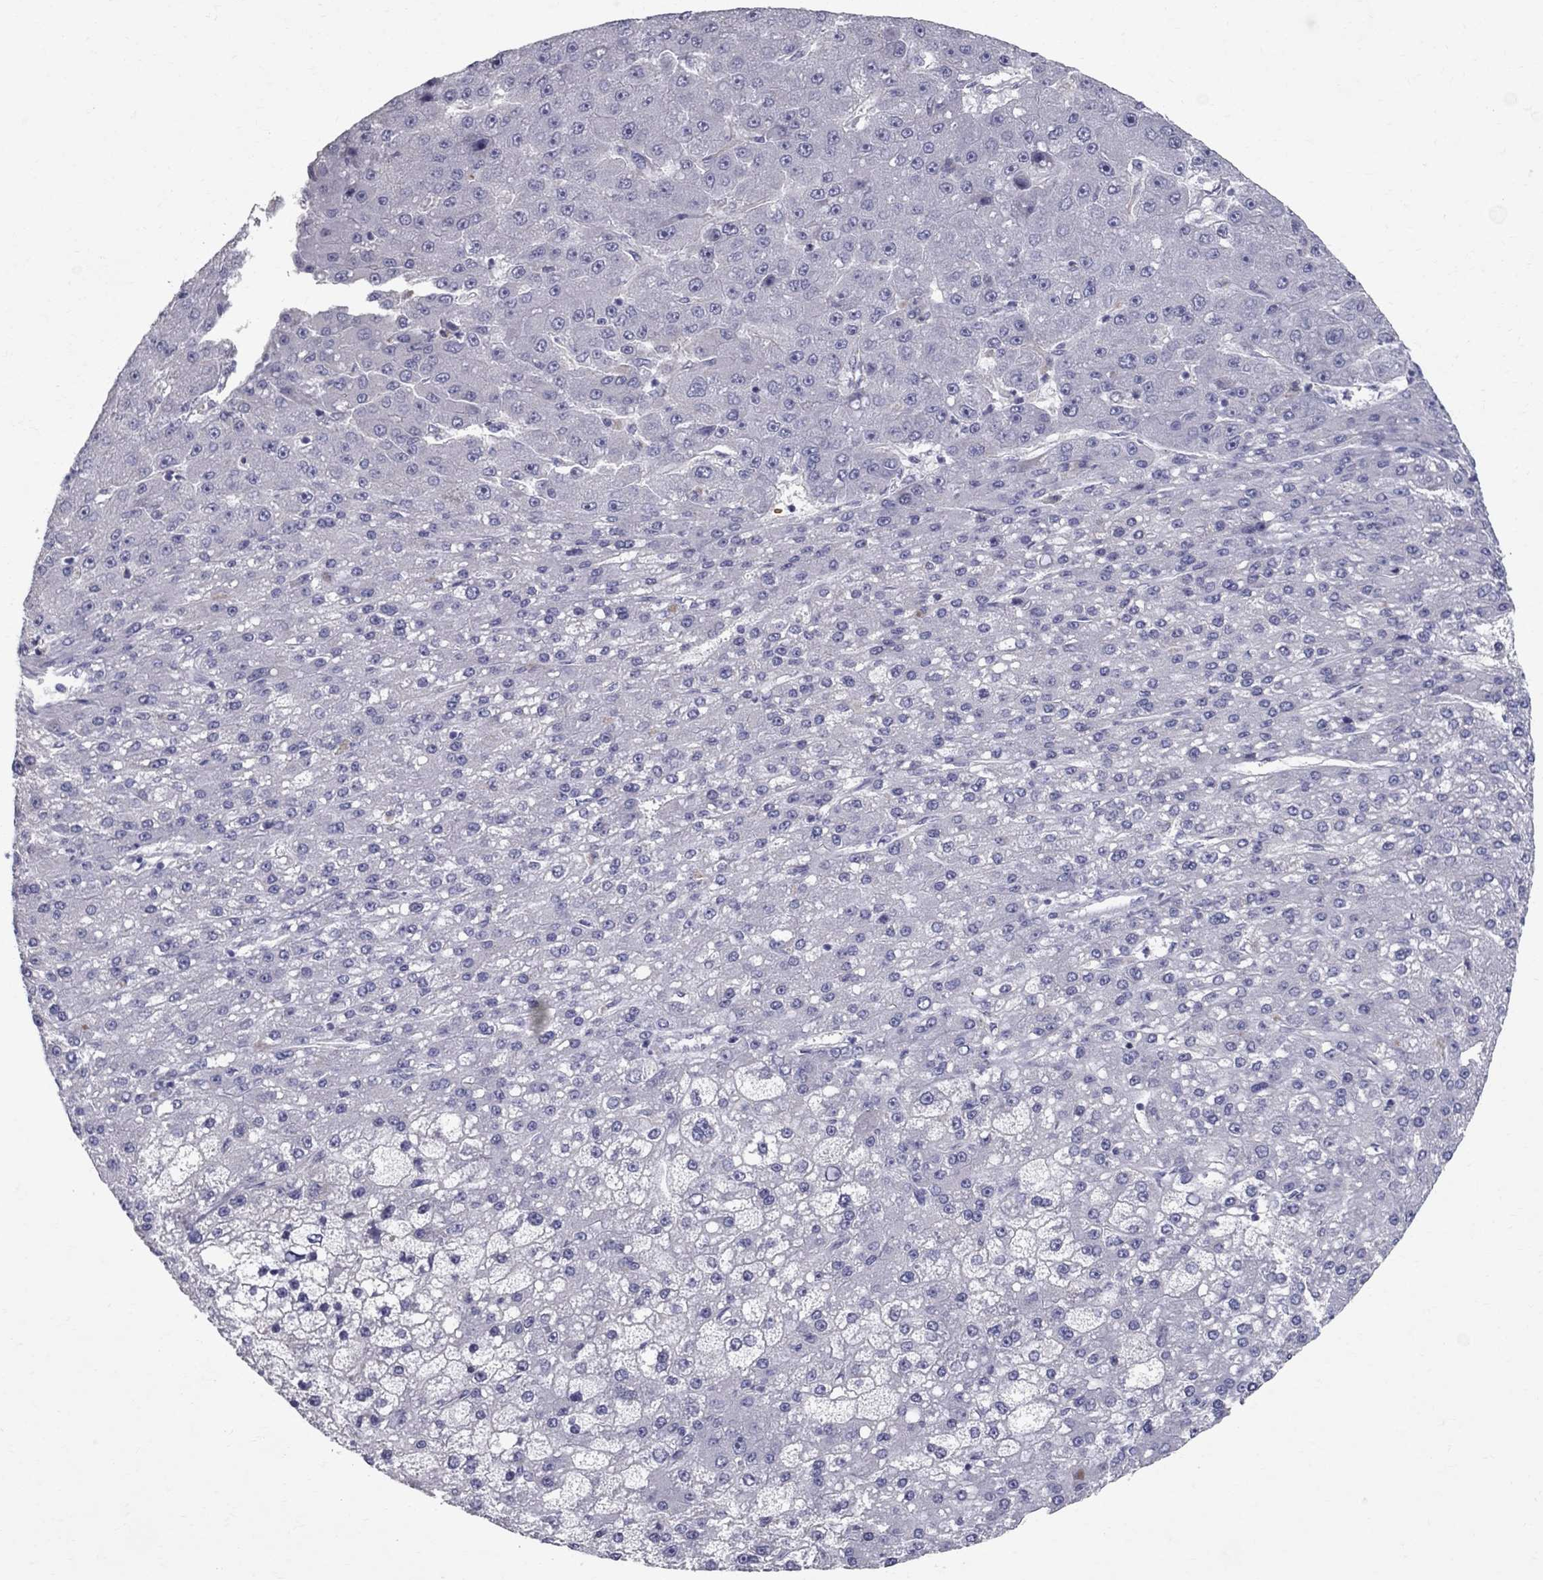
{"staining": {"intensity": "negative", "quantity": "none", "location": "none"}, "tissue": "liver cancer", "cell_type": "Tumor cells", "image_type": "cancer", "snomed": [{"axis": "morphology", "description": "Carcinoma, Hepatocellular, NOS"}, {"axis": "topography", "description": "Liver"}], "caption": "This is an immunohistochemistry (IHC) photomicrograph of human liver hepatocellular carcinoma. There is no staining in tumor cells.", "gene": "CLIC6", "patient": {"sex": "male", "age": 67}}